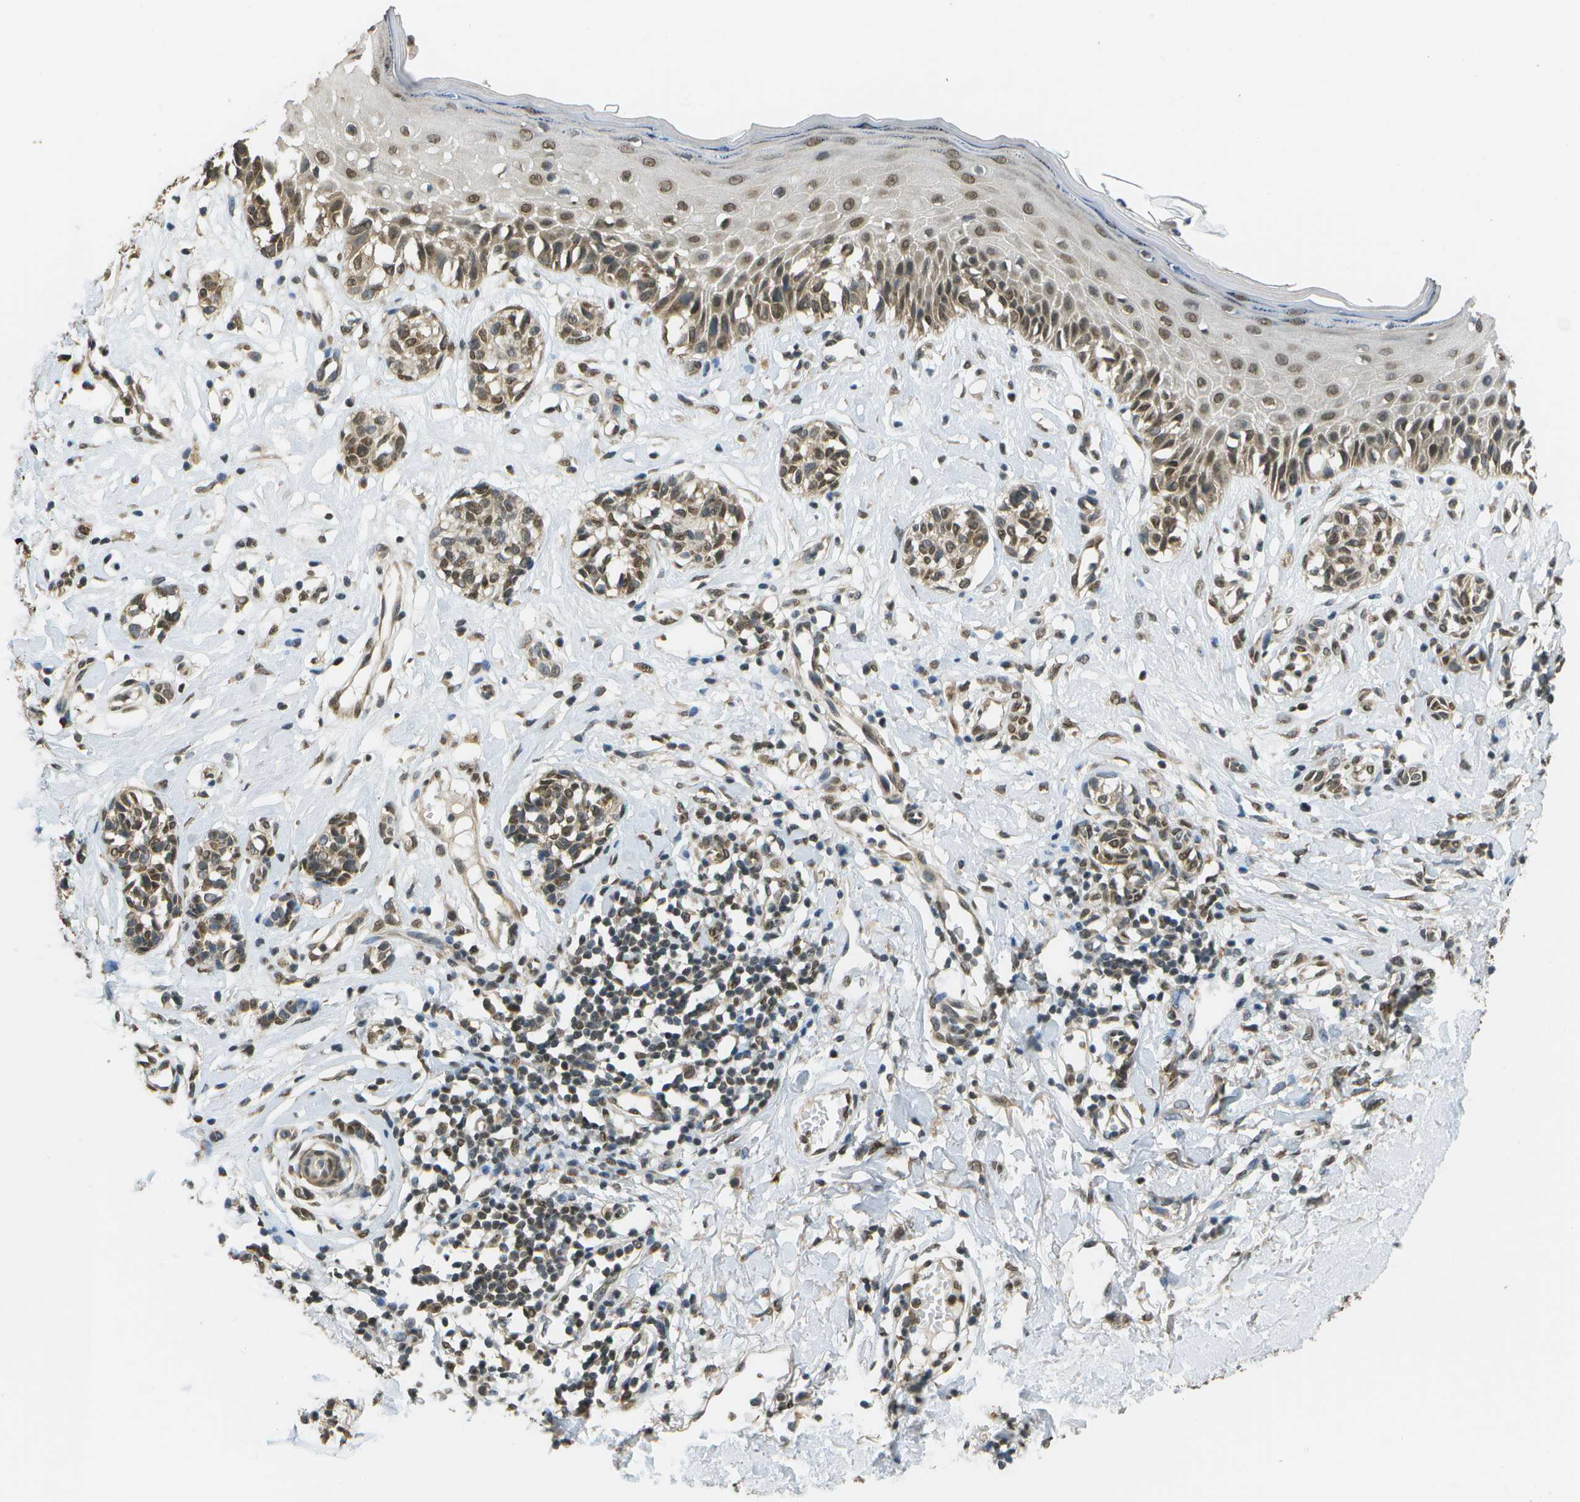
{"staining": {"intensity": "weak", "quantity": ">75%", "location": "nuclear"}, "tissue": "melanoma", "cell_type": "Tumor cells", "image_type": "cancer", "snomed": [{"axis": "morphology", "description": "Malignant melanoma, NOS"}, {"axis": "topography", "description": "Skin"}], "caption": "Melanoma stained with immunohistochemistry displays weak nuclear positivity in approximately >75% of tumor cells.", "gene": "ABL2", "patient": {"sex": "male", "age": 64}}